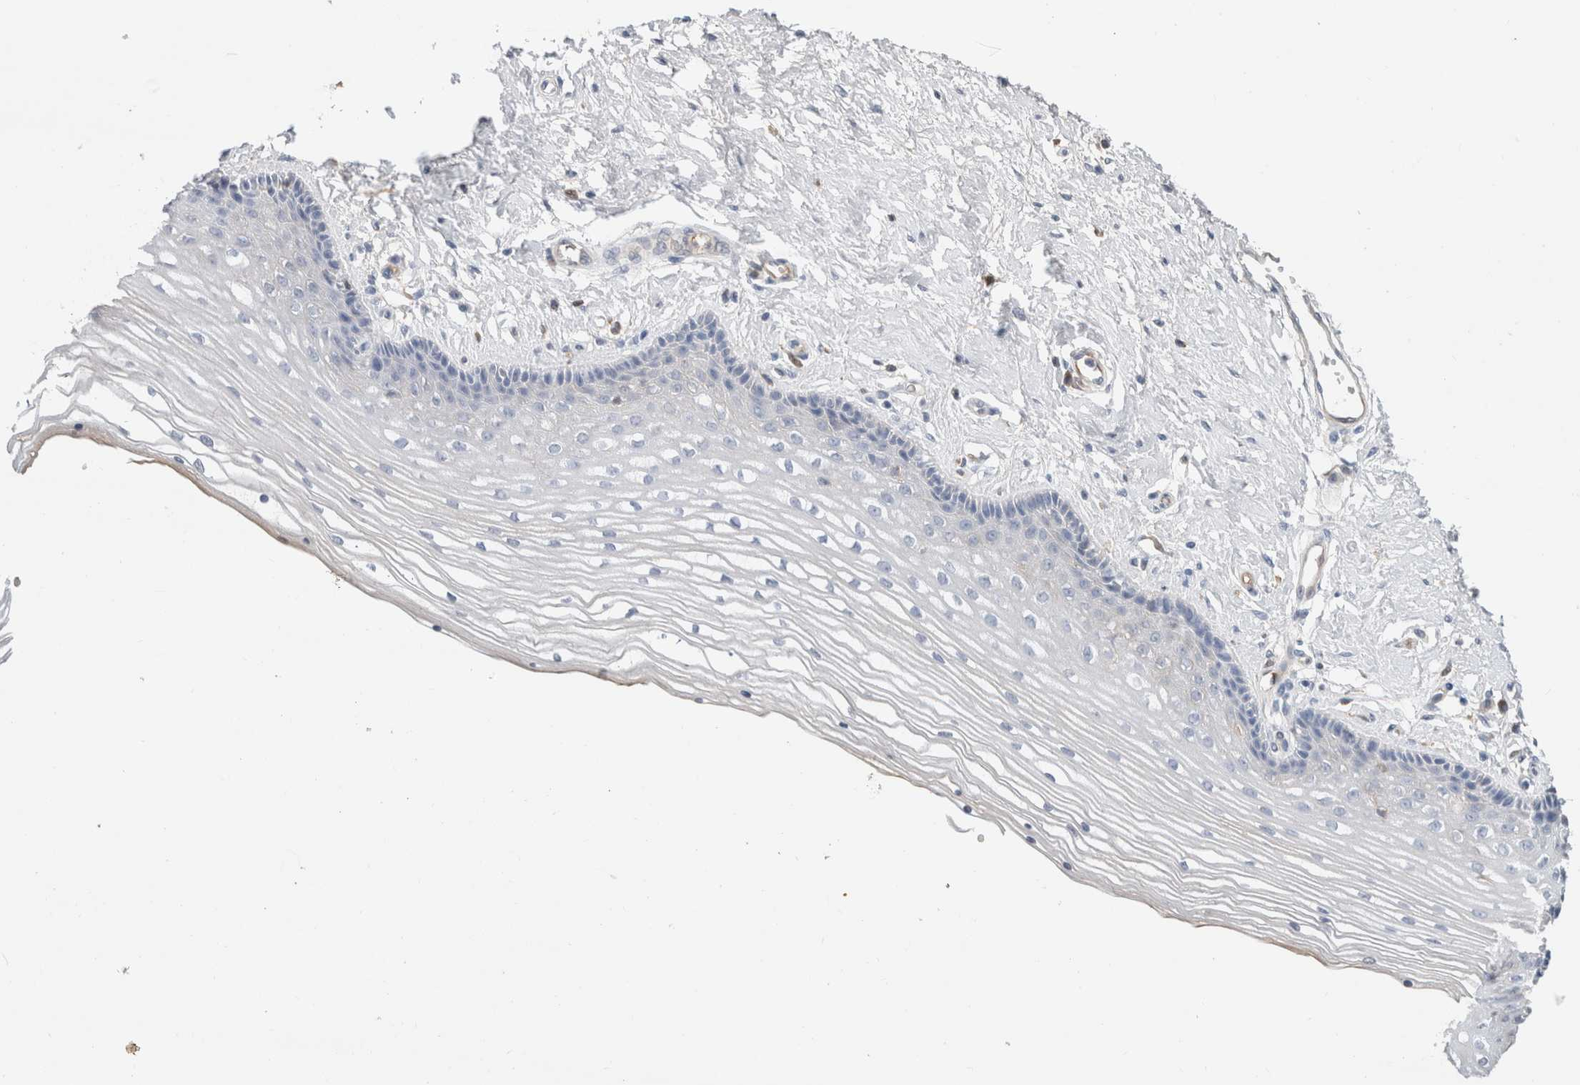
{"staining": {"intensity": "negative", "quantity": "none", "location": "none"}, "tissue": "vagina", "cell_type": "Squamous epithelial cells", "image_type": "normal", "snomed": [{"axis": "morphology", "description": "Normal tissue, NOS"}, {"axis": "topography", "description": "Vagina"}], "caption": "An IHC photomicrograph of unremarkable vagina is shown. There is no staining in squamous epithelial cells of vagina. (DAB IHC visualized using brightfield microscopy, high magnification).", "gene": "SCGB1A1", "patient": {"sex": "female", "age": 46}}